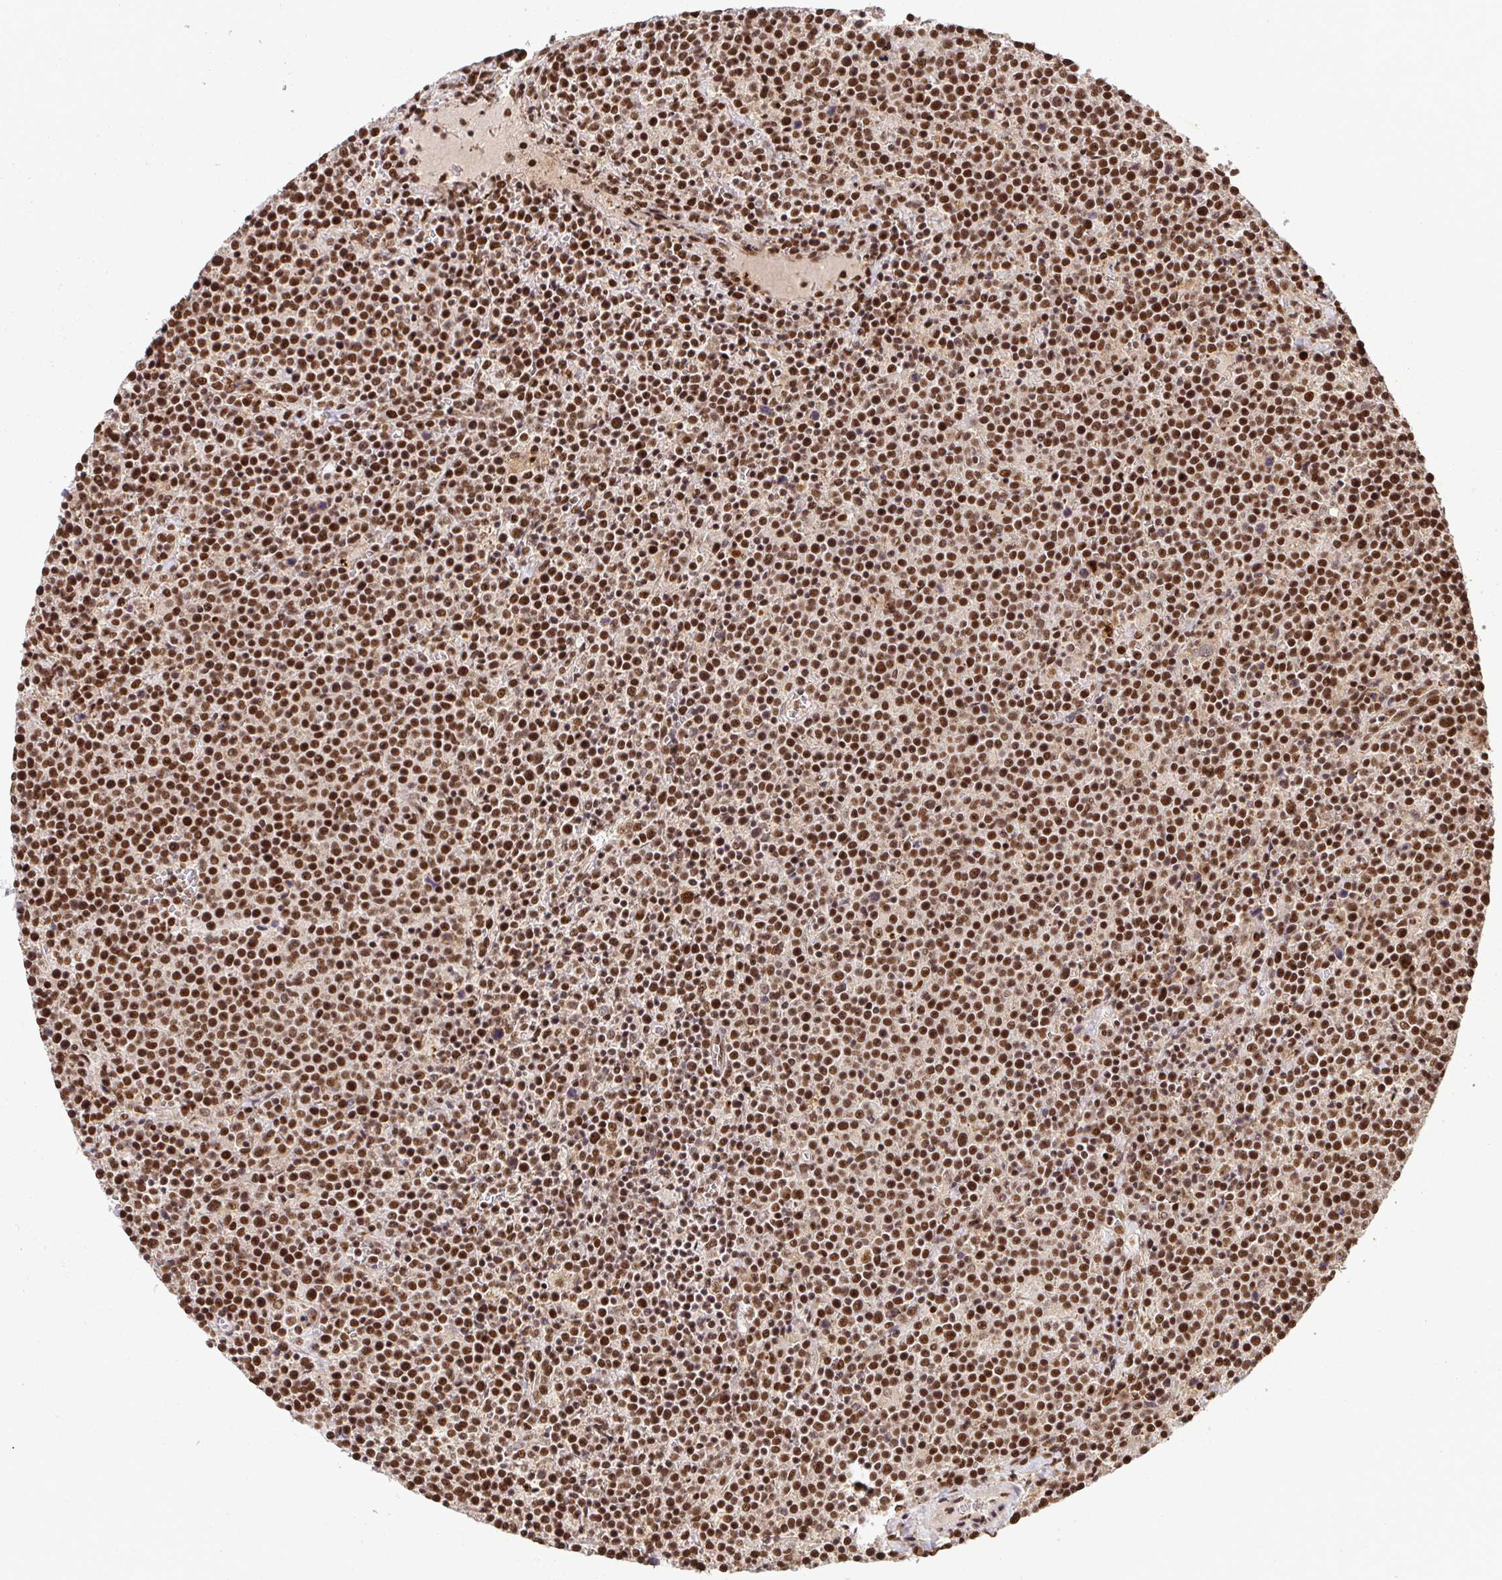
{"staining": {"intensity": "strong", "quantity": ">75%", "location": "nuclear"}, "tissue": "lymphoma", "cell_type": "Tumor cells", "image_type": "cancer", "snomed": [{"axis": "morphology", "description": "Malignant lymphoma, non-Hodgkin's type, High grade"}, {"axis": "topography", "description": "Lymph node"}], "caption": "This histopathology image reveals immunohistochemistry staining of human lymphoma, with high strong nuclear positivity in about >75% of tumor cells.", "gene": "U2AF1", "patient": {"sex": "male", "age": 61}}